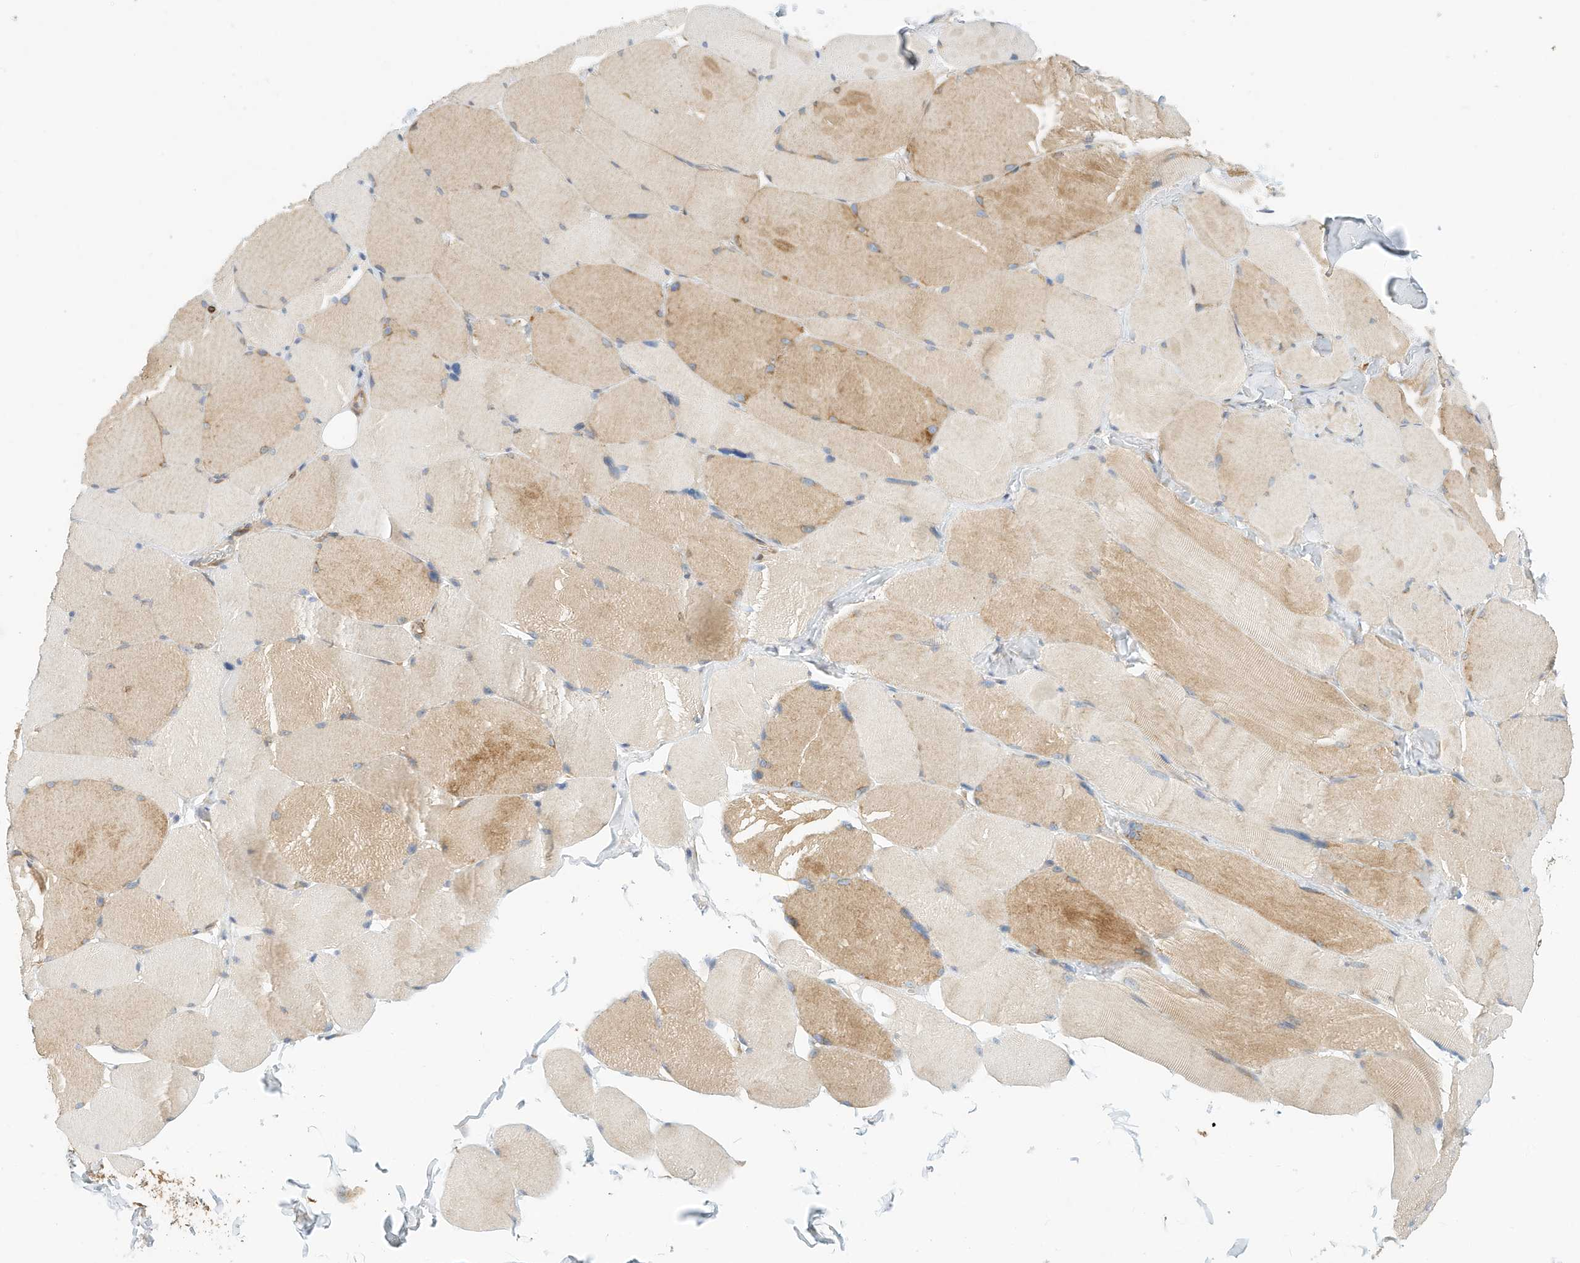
{"staining": {"intensity": "moderate", "quantity": "<25%", "location": "cytoplasmic/membranous"}, "tissue": "skeletal muscle", "cell_type": "Myocytes", "image_type": "normal", "snomed": [{"axis": "morphology", "description": "Normal tissue, NOS"}, {"axis": "topography", "description": "Skin"}, {"axis": "topography", "description": "Skeletal muscle"}], "caption": "Immunohistochemical staining of benign skeletal muscle displays <25% levels of moderate cytoplasmic/membranous protein expression in about <25% of myocytes.", "gene": "MICAL1", "patient": {"sex": "male", "age": 83}}